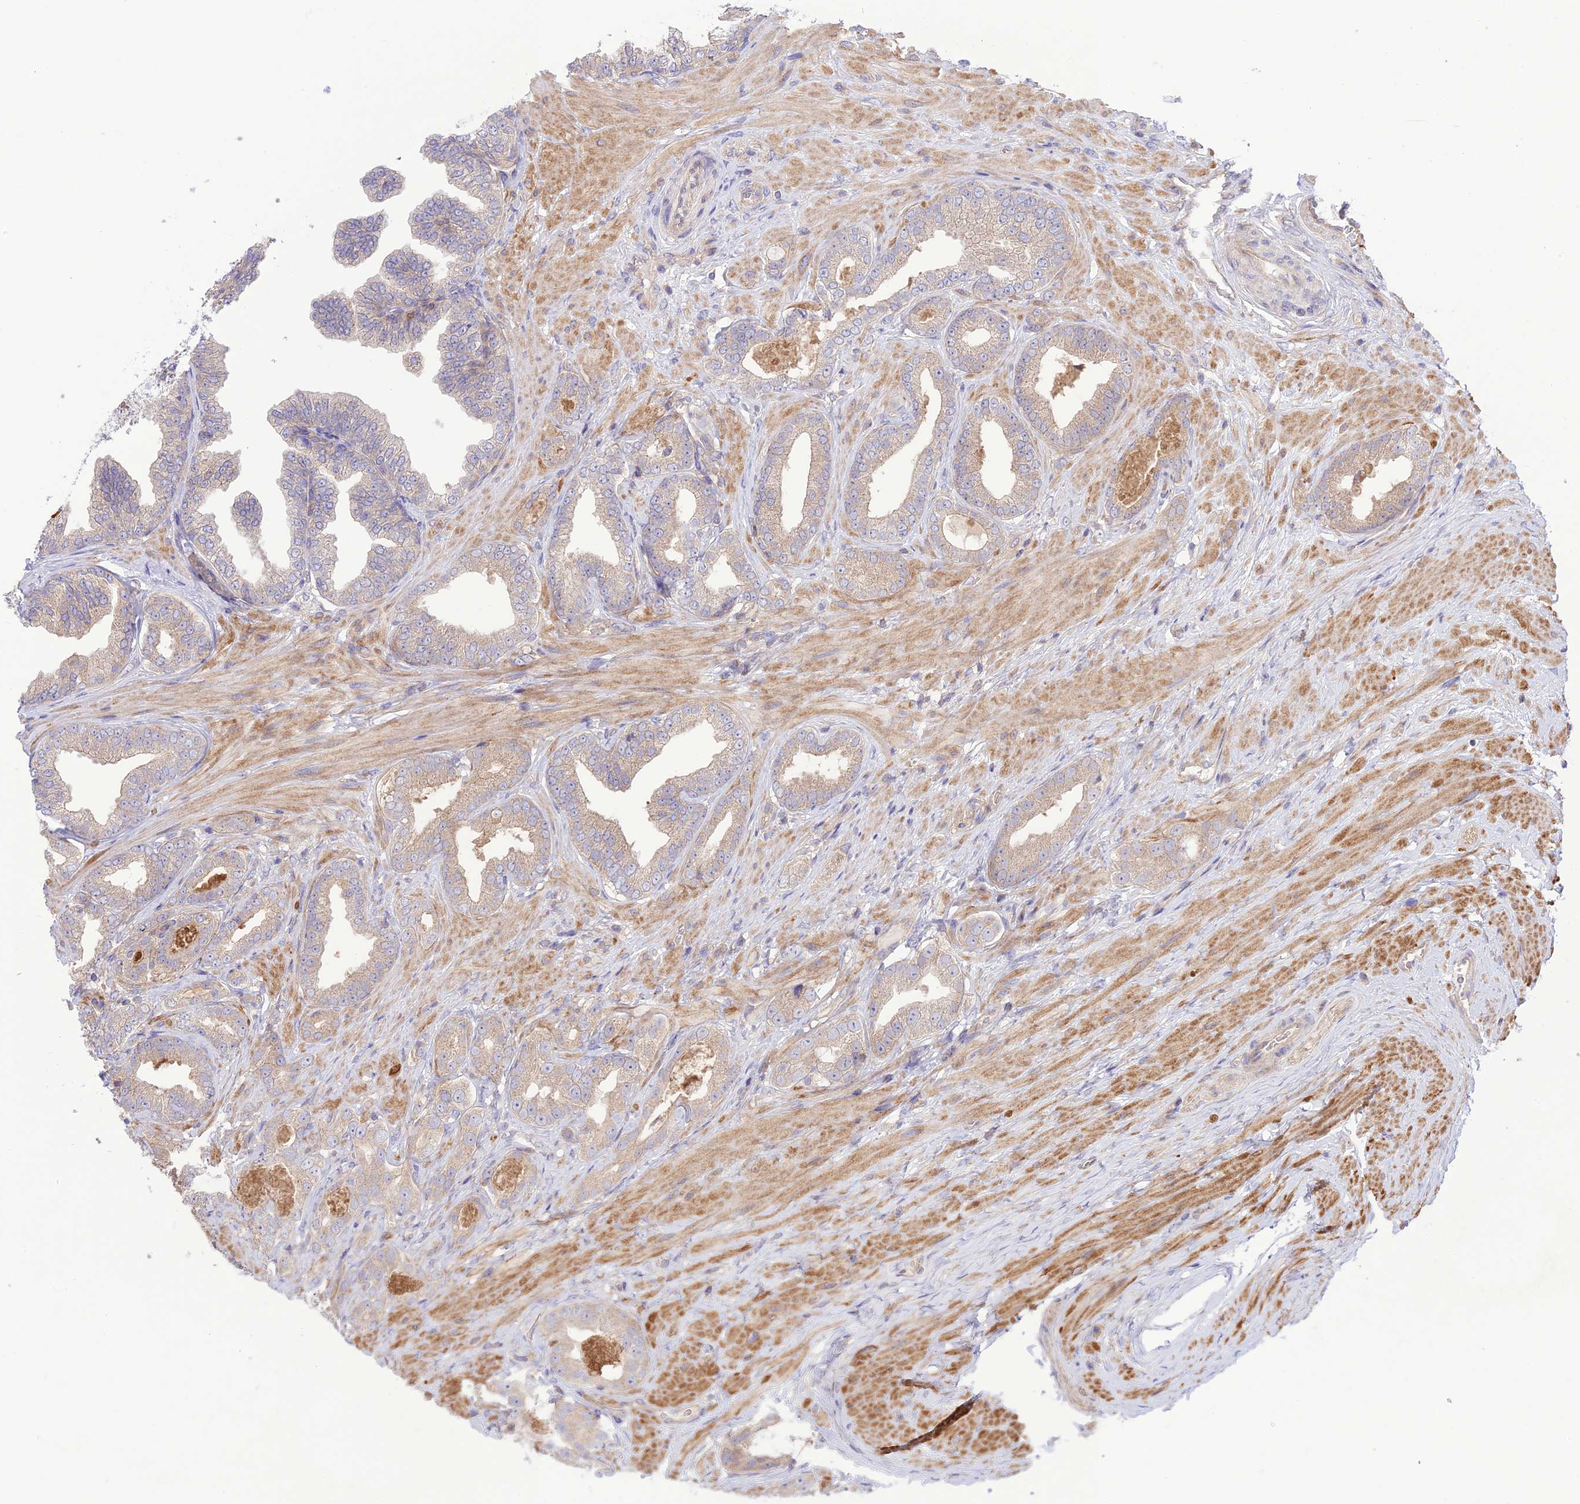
{"staining": {"intensity": "negative", "quantity": "none", "location": "none"}, "tissue": "prostate cancer", "cell_type": "Tumor cells", "image_type": "cancer", "snomed": [{"axis": "morphology", "description": "Adenocarcinoma, Low grade"}, {"axis": "topography", "description": "Prostate"}], "caption": "This is an IHC image of adenocarcinoma (low-grade) (prostate). There is no staining in tumor cells.", "gene": "FCHSD1", "patient": {"sex": "male", "age": 63}}